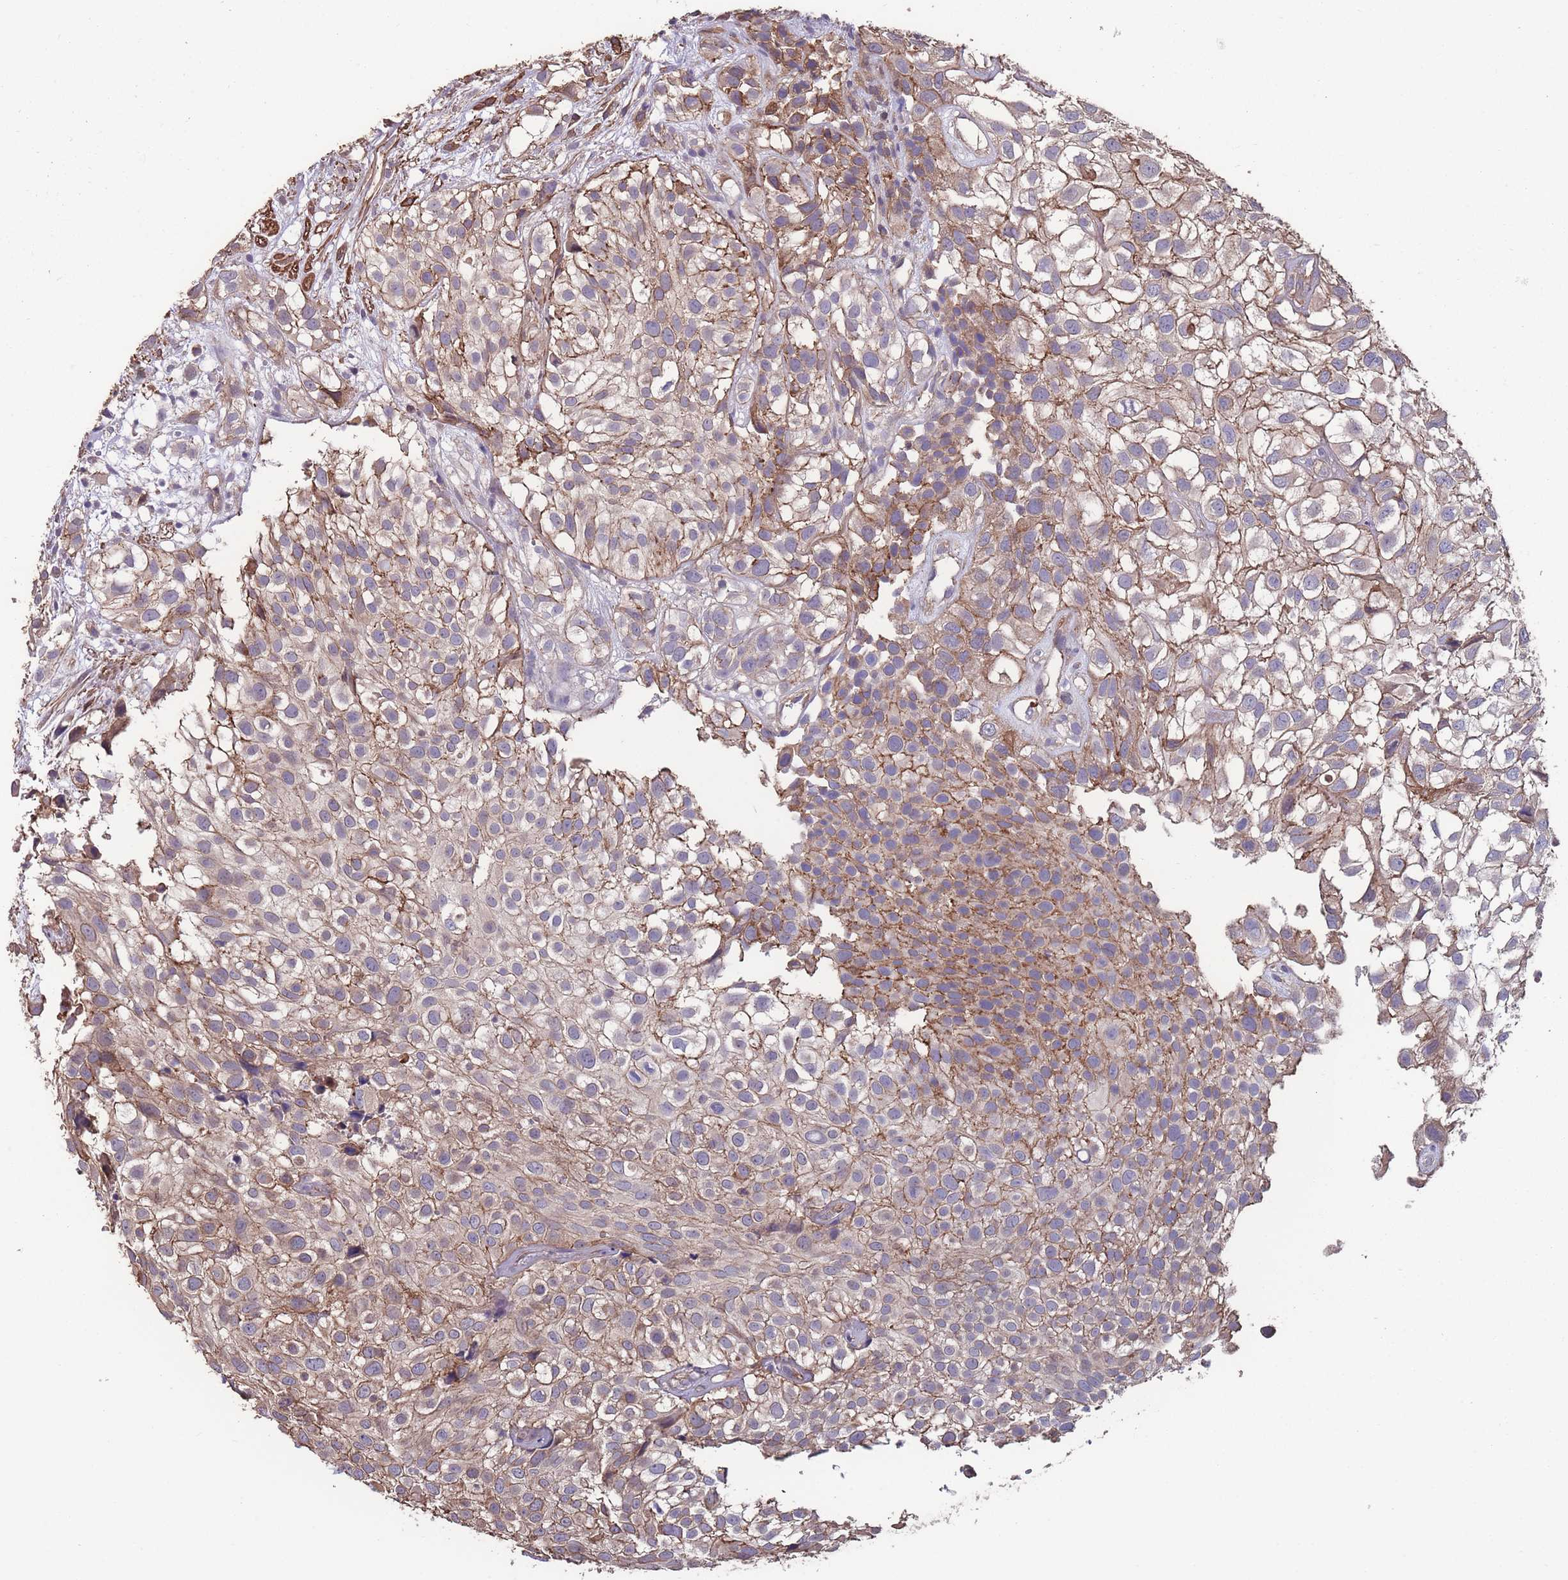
{"staining": {"intensity": "moderate", "quantity": "<25%", "location": "cytoplasmic/membranous"}, "tissue": "urothelial cancer", "cell_type": "Tumor cells", "image_type": "cancer", "snomed": [{"axis": "morphology", "description": "Urothelial carcinoma, High grade"}, {"axis": "topography", "description": "Urinary bladder"}], "caption": "Immunohistochemistry (IHC) histopathology image of human urothelial carcinoma (high-grade) stained for a protein (brown), which displays low levels of moderate cytoplasmic/membranous expression in approximately <25% of tumor cells.", "gene": "NUDT21", "patient": {"sex": "male", "age": 56}}